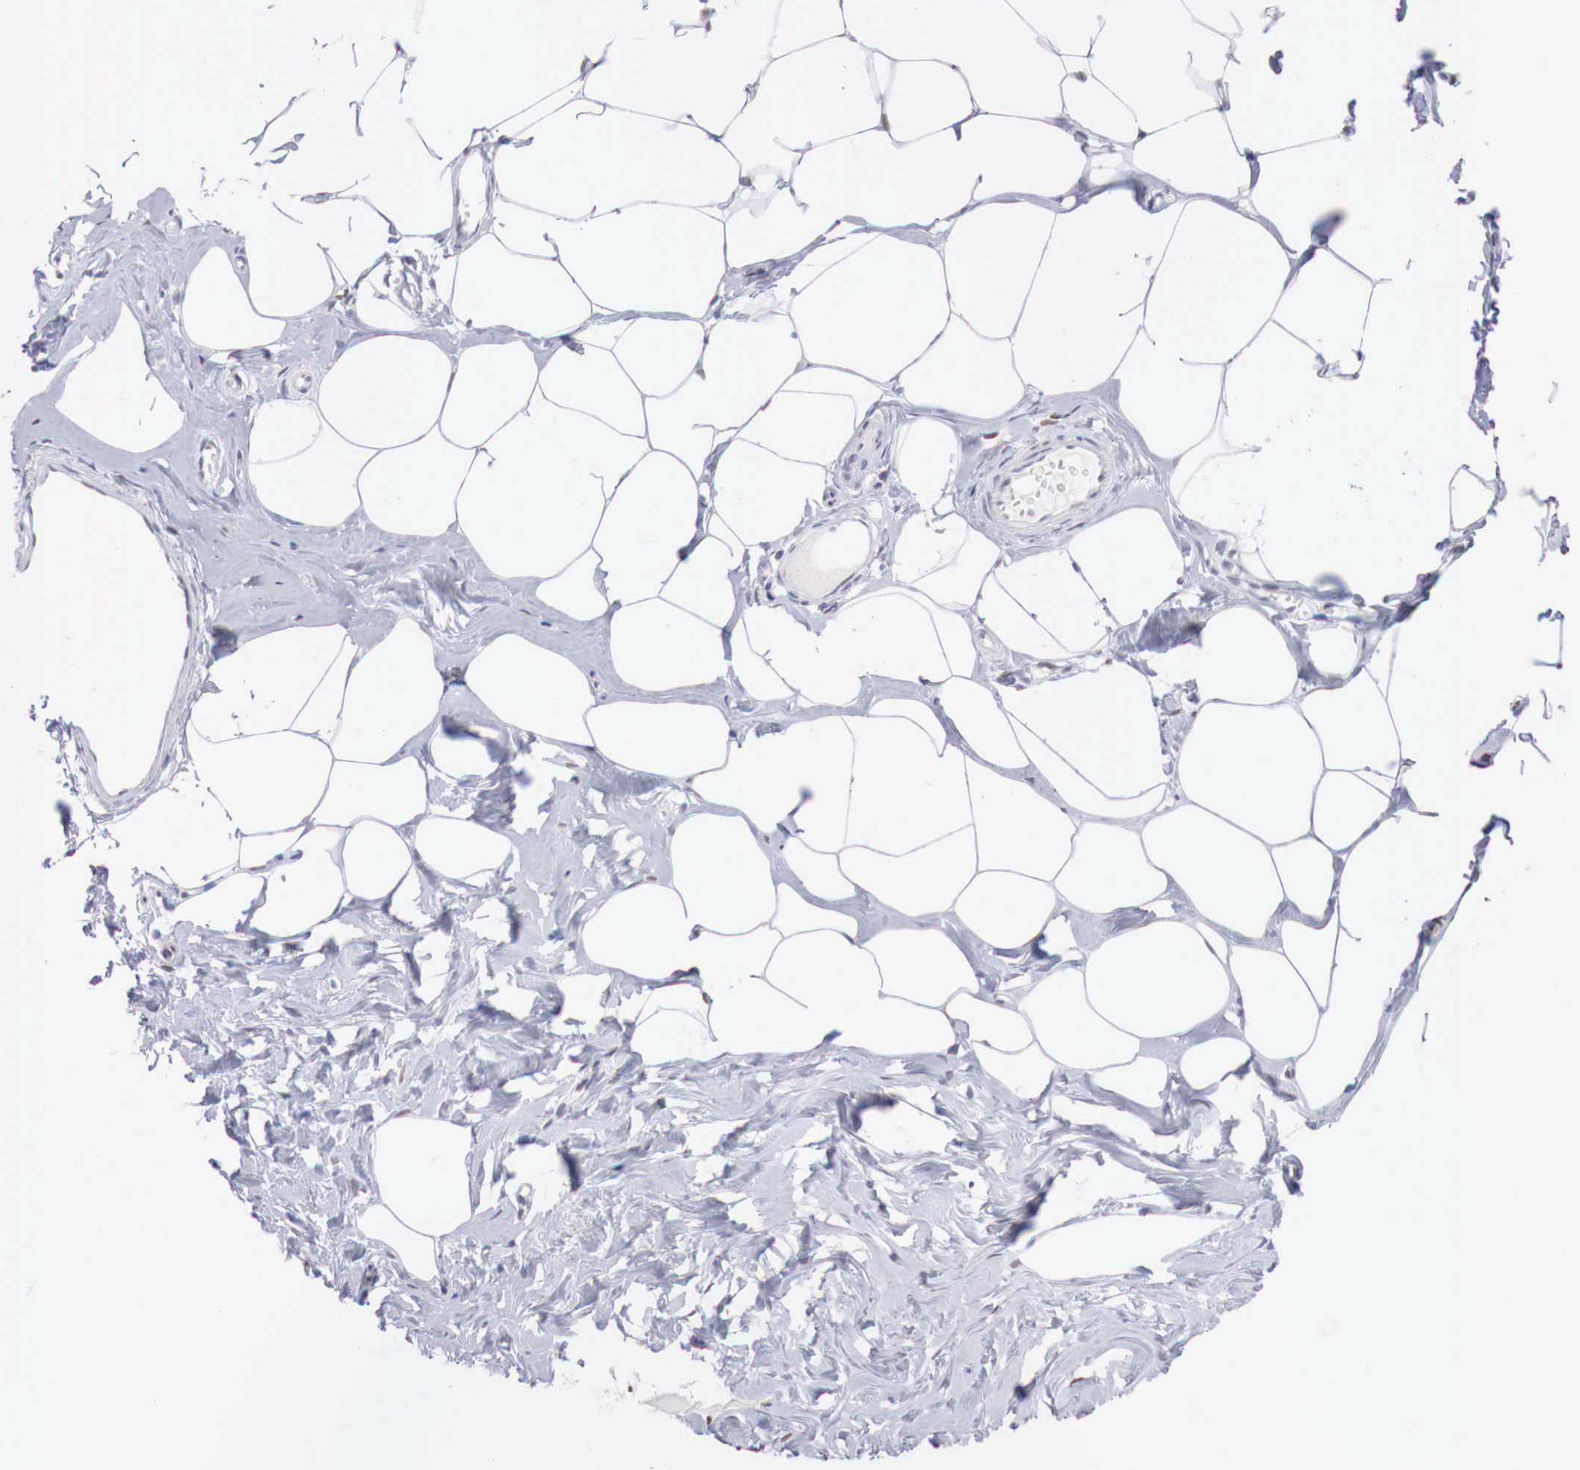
{"staining": {"intensity": "negative", "quantity": "none", "location": "none"}, "tissue": "breast", "cell_type": "Adipocytes", "image_type": "normal", "snomed": [{"axis": "morphology", "description": "Normal tissue, NOS"}, {"axis": "topography", "description": "Breast"}], "caption": "The immunohistochemistry micrograph has no significant staining in adipocytes of breast. (IHC, brightfield microscopy, high magnification).", "gene": "FOXP2", "patient": {"sex": "female", "age": 45}}